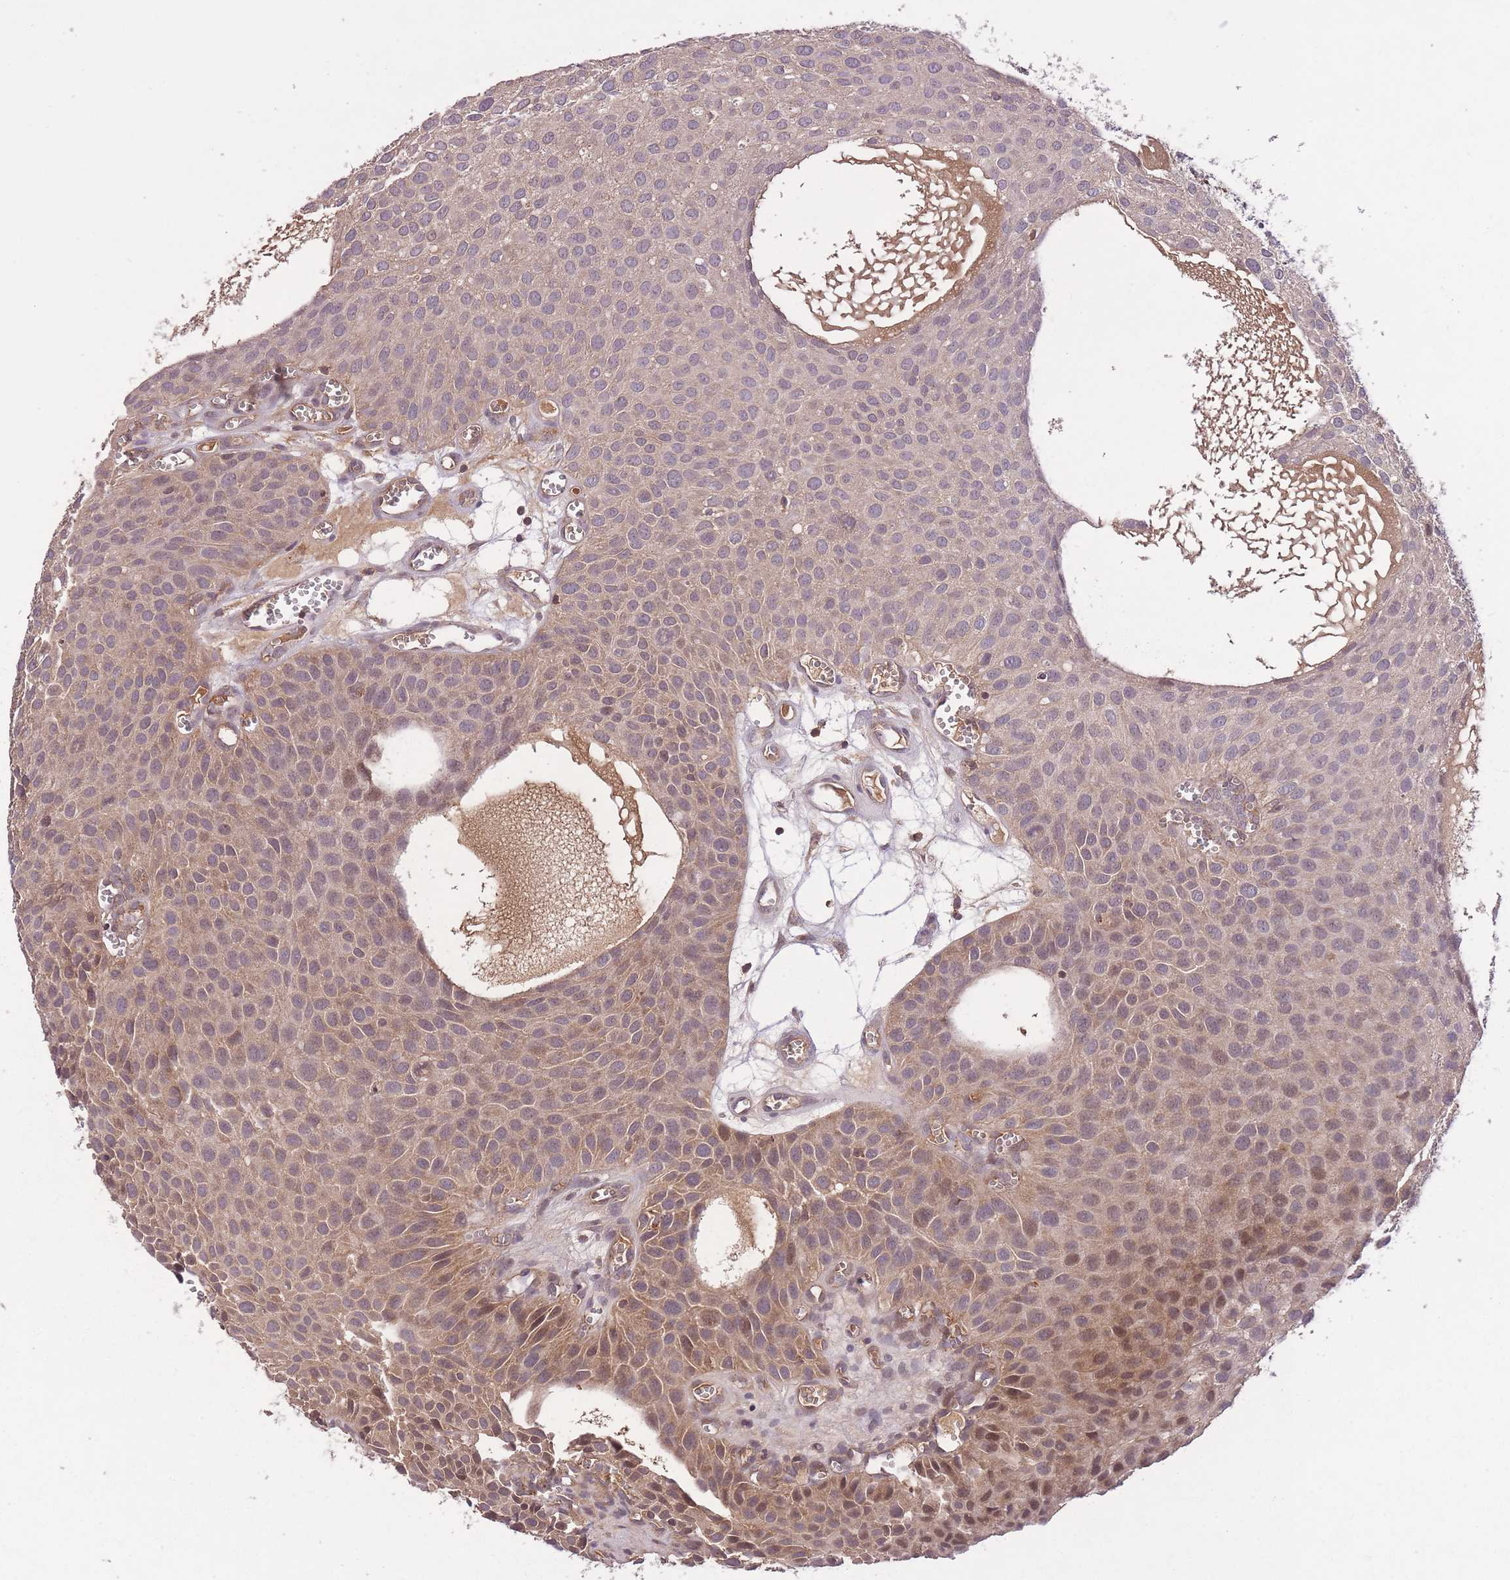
{"staining": {"intensity": "moderate", "quantity": "25%-75%", "location": "cytoplasmic/membranous,nuclear"}, "tissue": "urothelial cancer", "cell_type": "Tumor cells", "image_type": "cancer", "snomed": [{"axis": "morphology", "description": "Urothelial carcinoma, Low grade"}, {"axis": "topography", "description": "Urinary bladder"}], "caption": "A high-resolution micrograph shows immunohistochemistry staining of urothelial cancer, which shows moderate cytoplasmic/membranous and nuclear staining in about 25%-75% of tumor cells.", "gene": "POLR3F", "patient": {"sex": "male", "age": 88}}